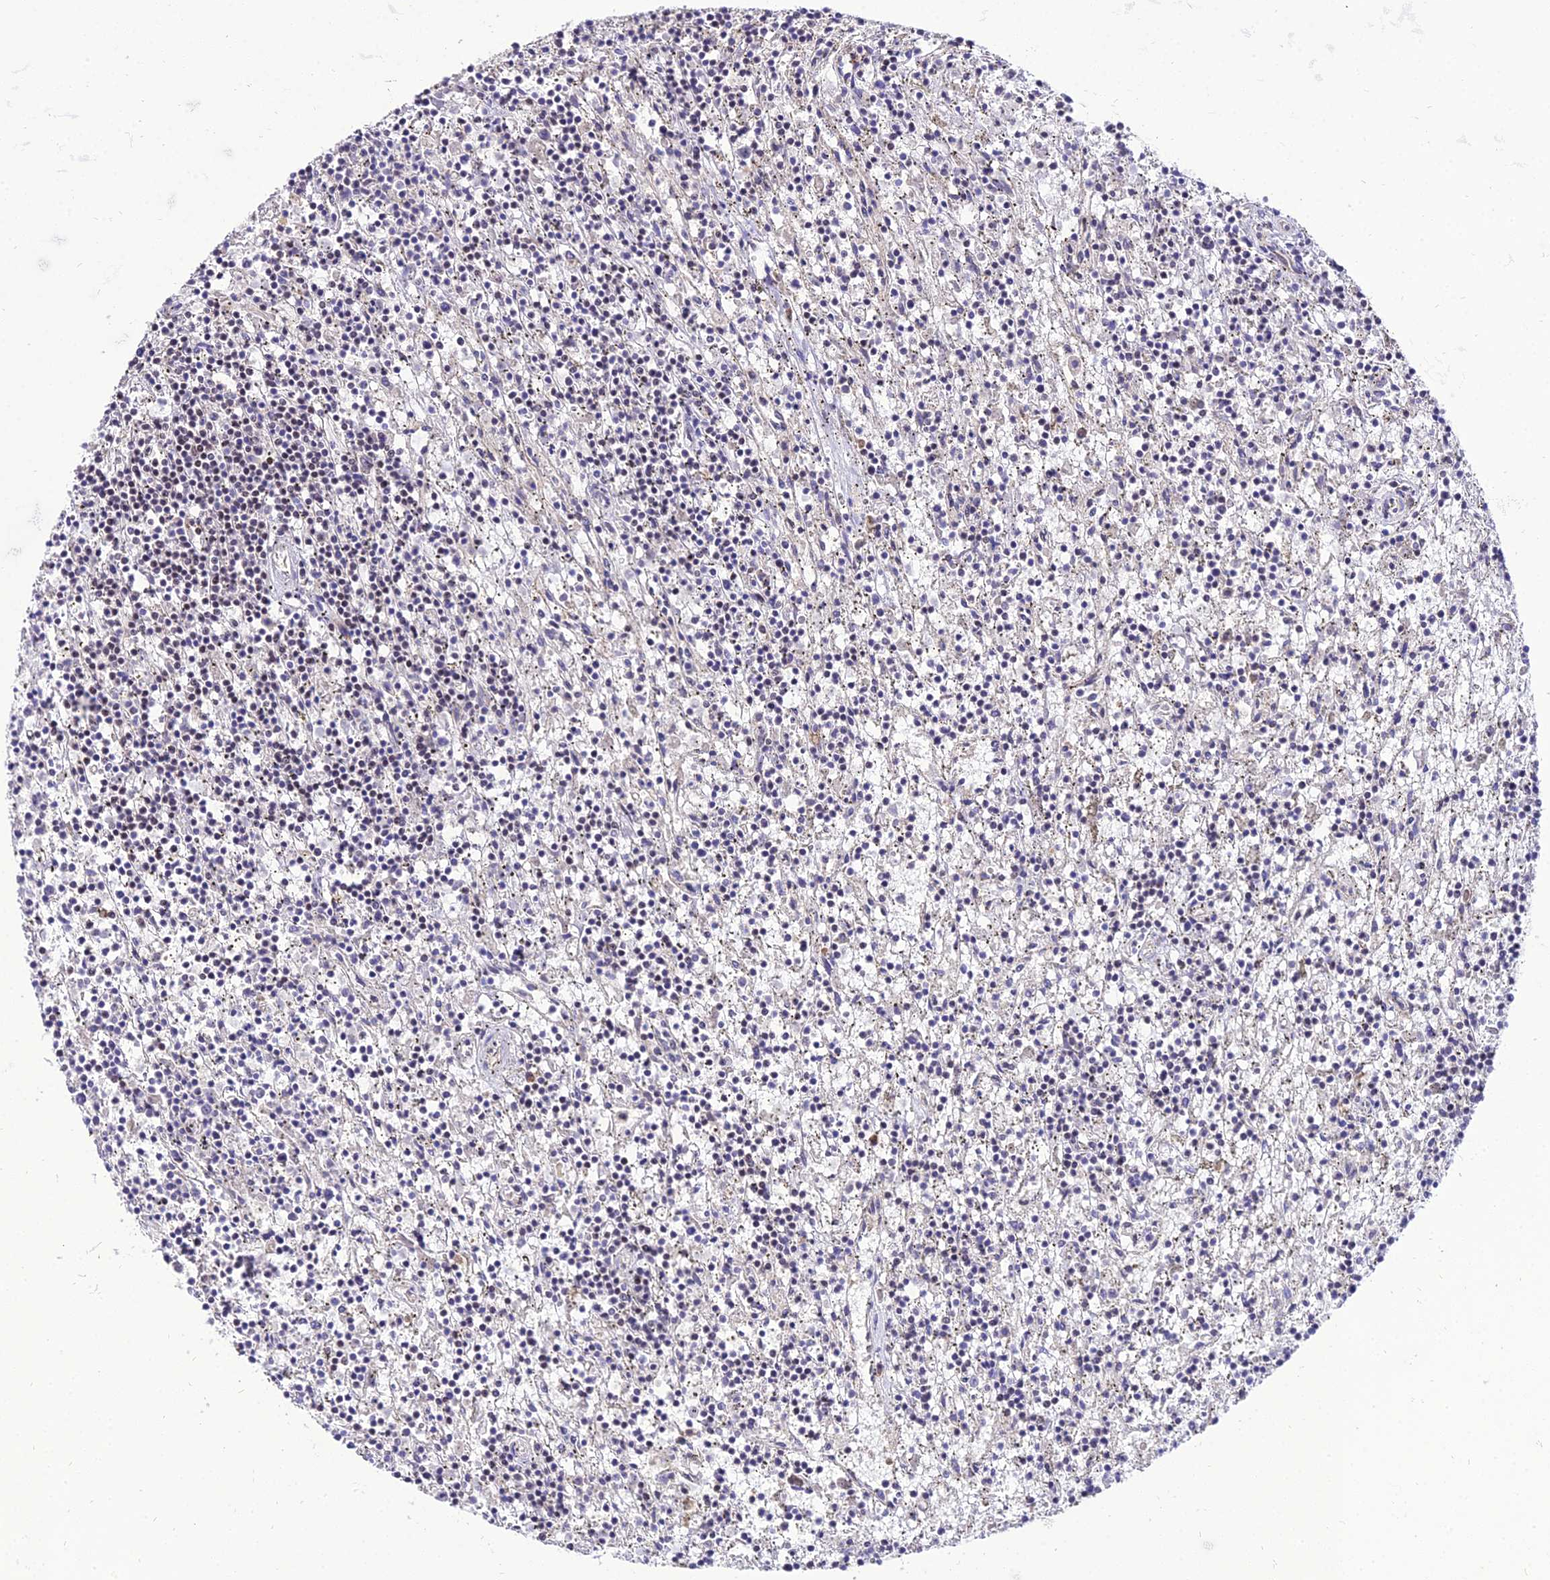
{"staining": {"intensity": "weak", "quantity": "<25%", "location": "nuclear"}, "tissue": "lymphoma", "cell_type": "Tumor cells", "image_type": "cancer", "snomed": [{"axis": "morphology", "description": "Malignant lymphoma, non-Hodgkin's type, Low grade"}, {"axis": "topography", "description": "Spleen"}], "caption": "Photomicrograph shows no significant protein positivity in tumor cells of lymphoma. (DAB (3,3'-diaminobenzidine) immunohistochemistry (IHC) with hematoxylin counter stain).", "gene": "SHQ1", "patient": {"sex": "male", "age": 76}}